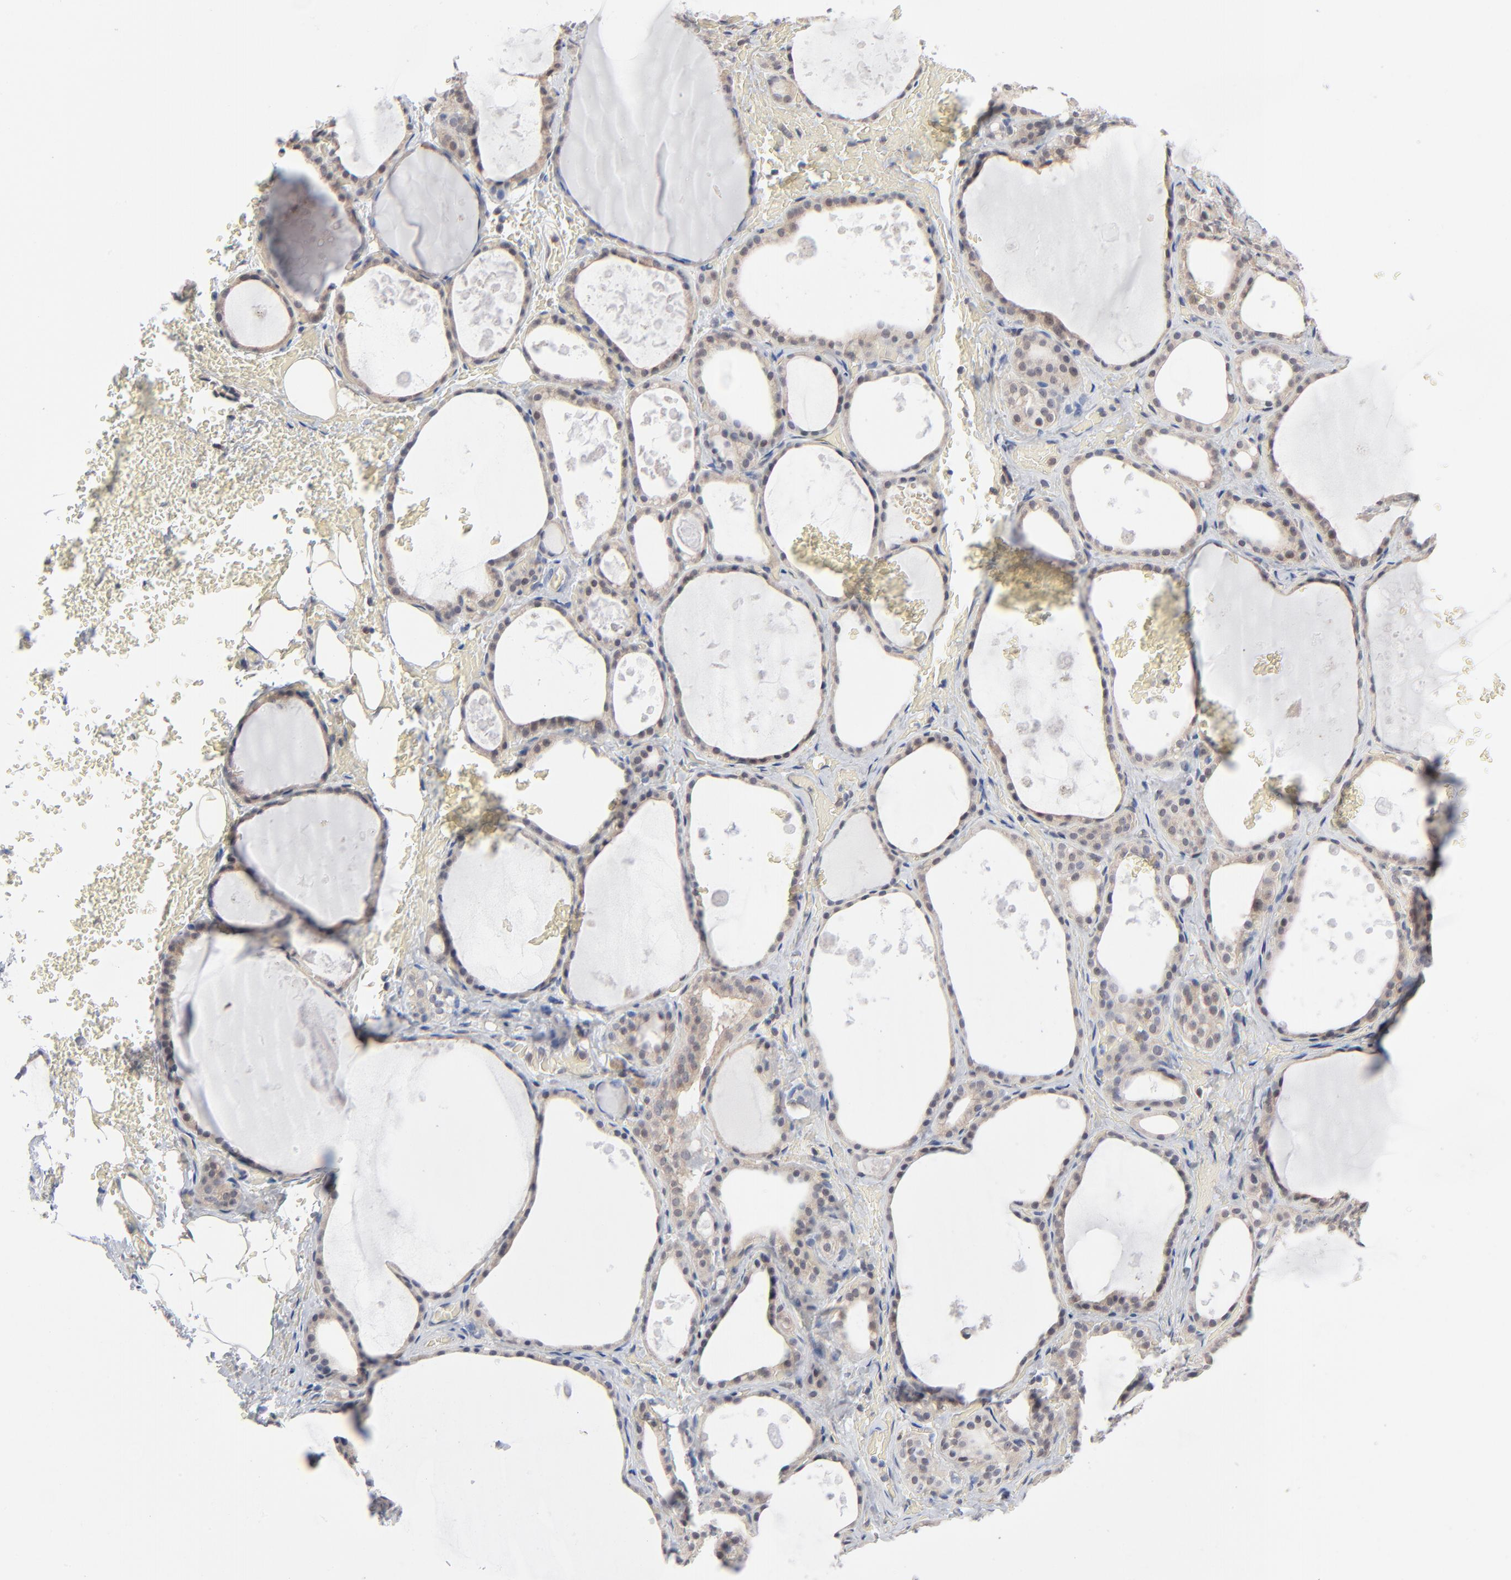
{"staining": {"intensity": "weak", "quantity": "<25%", "location": "cytoplasmic/membranous"}, "tissue": "thyroid gland", "cell_type": "Glandular cells", "image_type": "normal", "snomed": [{"axis": "morphology", "description": "Normal tissue, NOS"}, {"axis": "topography", "description": "Thyroid gland"}], "caption": "Immunohistochemistry image of unremarkable thyroid gland: thyroid gland stained with DAB (3,3'-diaminobenzidine) reveals no significant protein staining in glandular cells.", "gene": "RPS6KB1", "patient": {"sex": "male", "age": 61}}